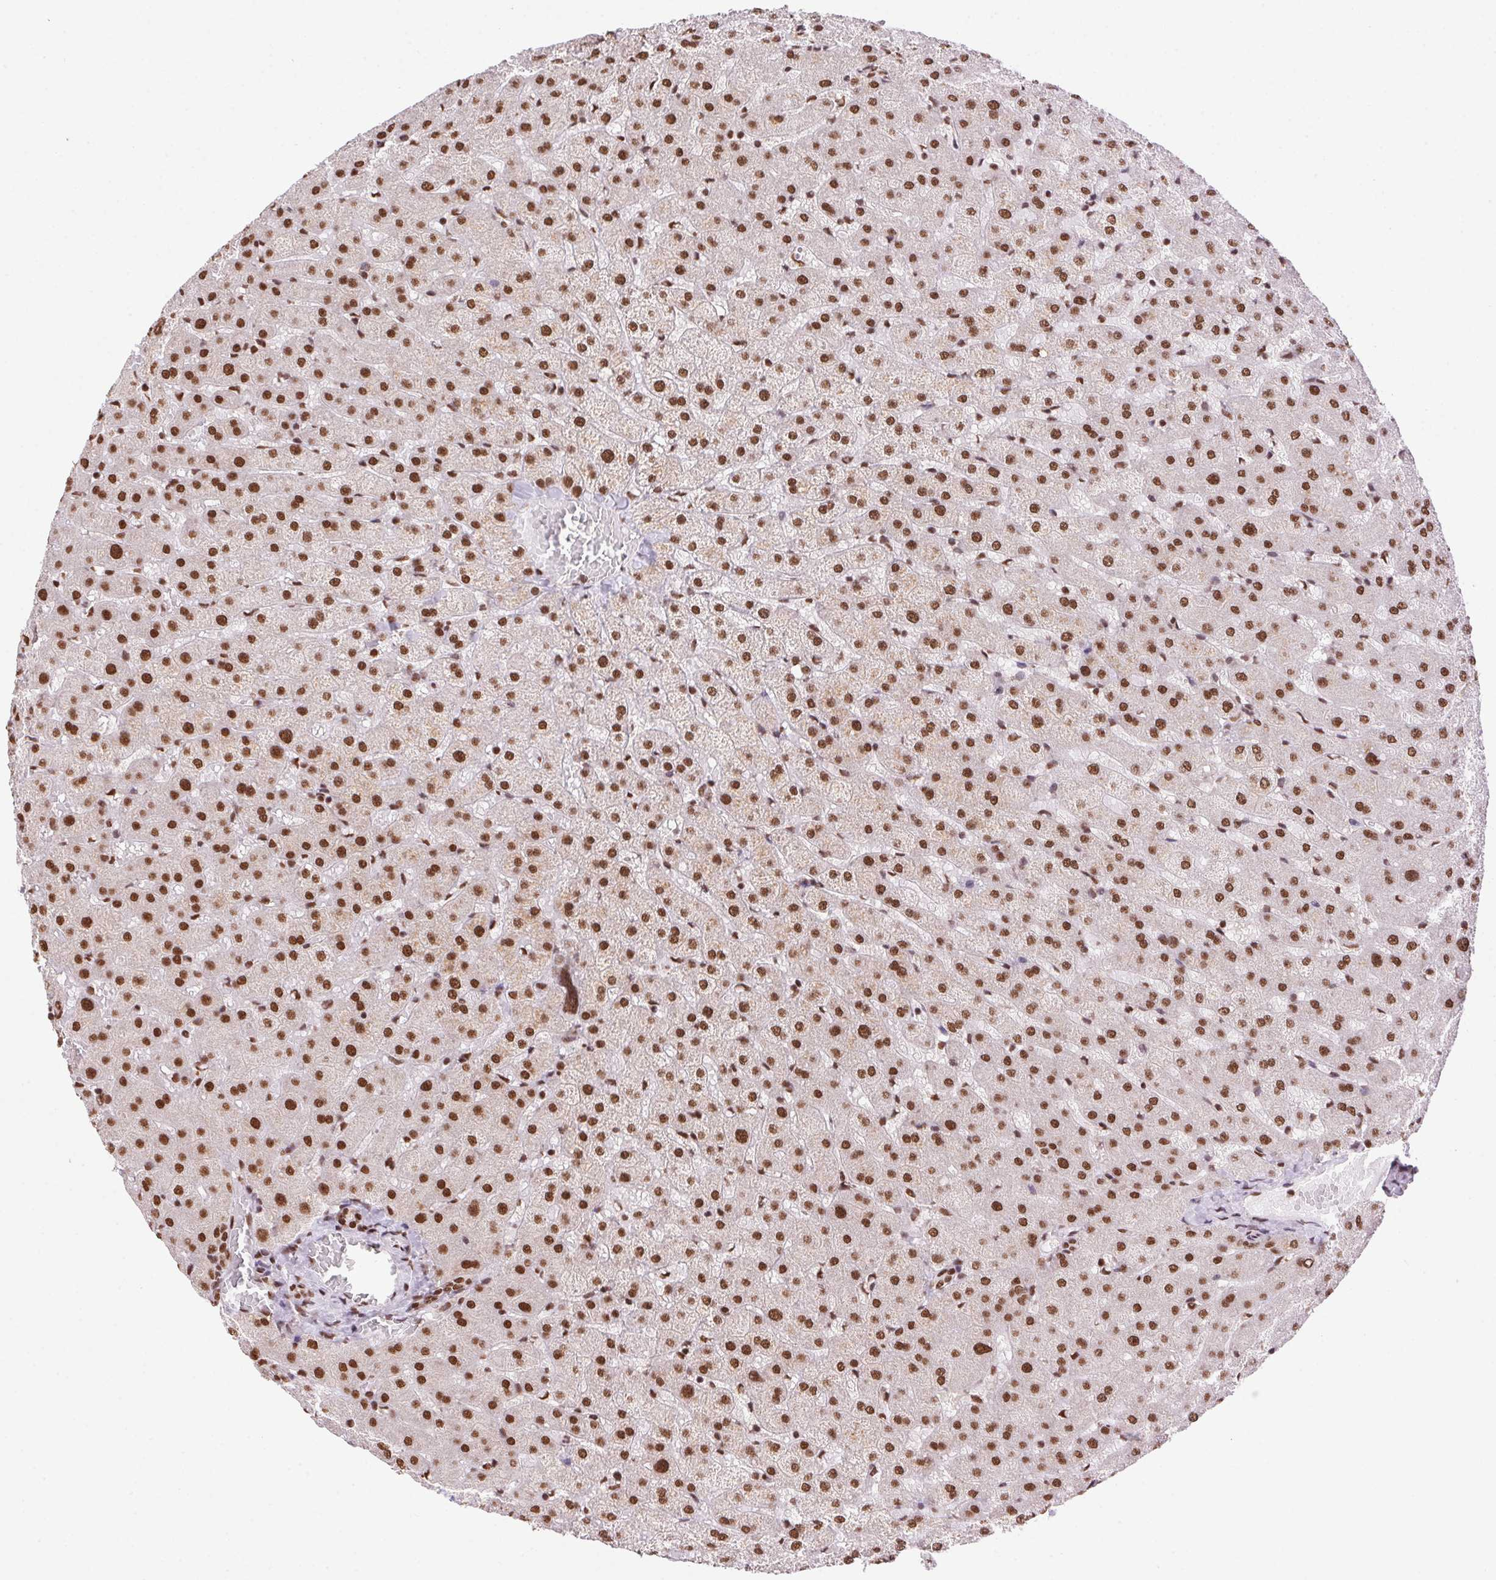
{"staining": {"intensity": "moderate", "quantity": ">75%", "location": "nuclear"}, "tissue": "liver", "cell_type": "Cholangiocytes", "image_type": "normal", "snomed": [{"axis": "morphology", "description": "Normal tissue, NOS"}, {"axis": "topography", "description": "Liver"}], "caption": "Moderate nuclear protein staining is seen in about >75% of cholangiocytes in liver. (DAB (3,3'-diaminobenzidine) IHC, brown staining for protein, blue staining for nuclei).", "gene": "ZNF207", "patient": {"sex": "female", "age": 50}}